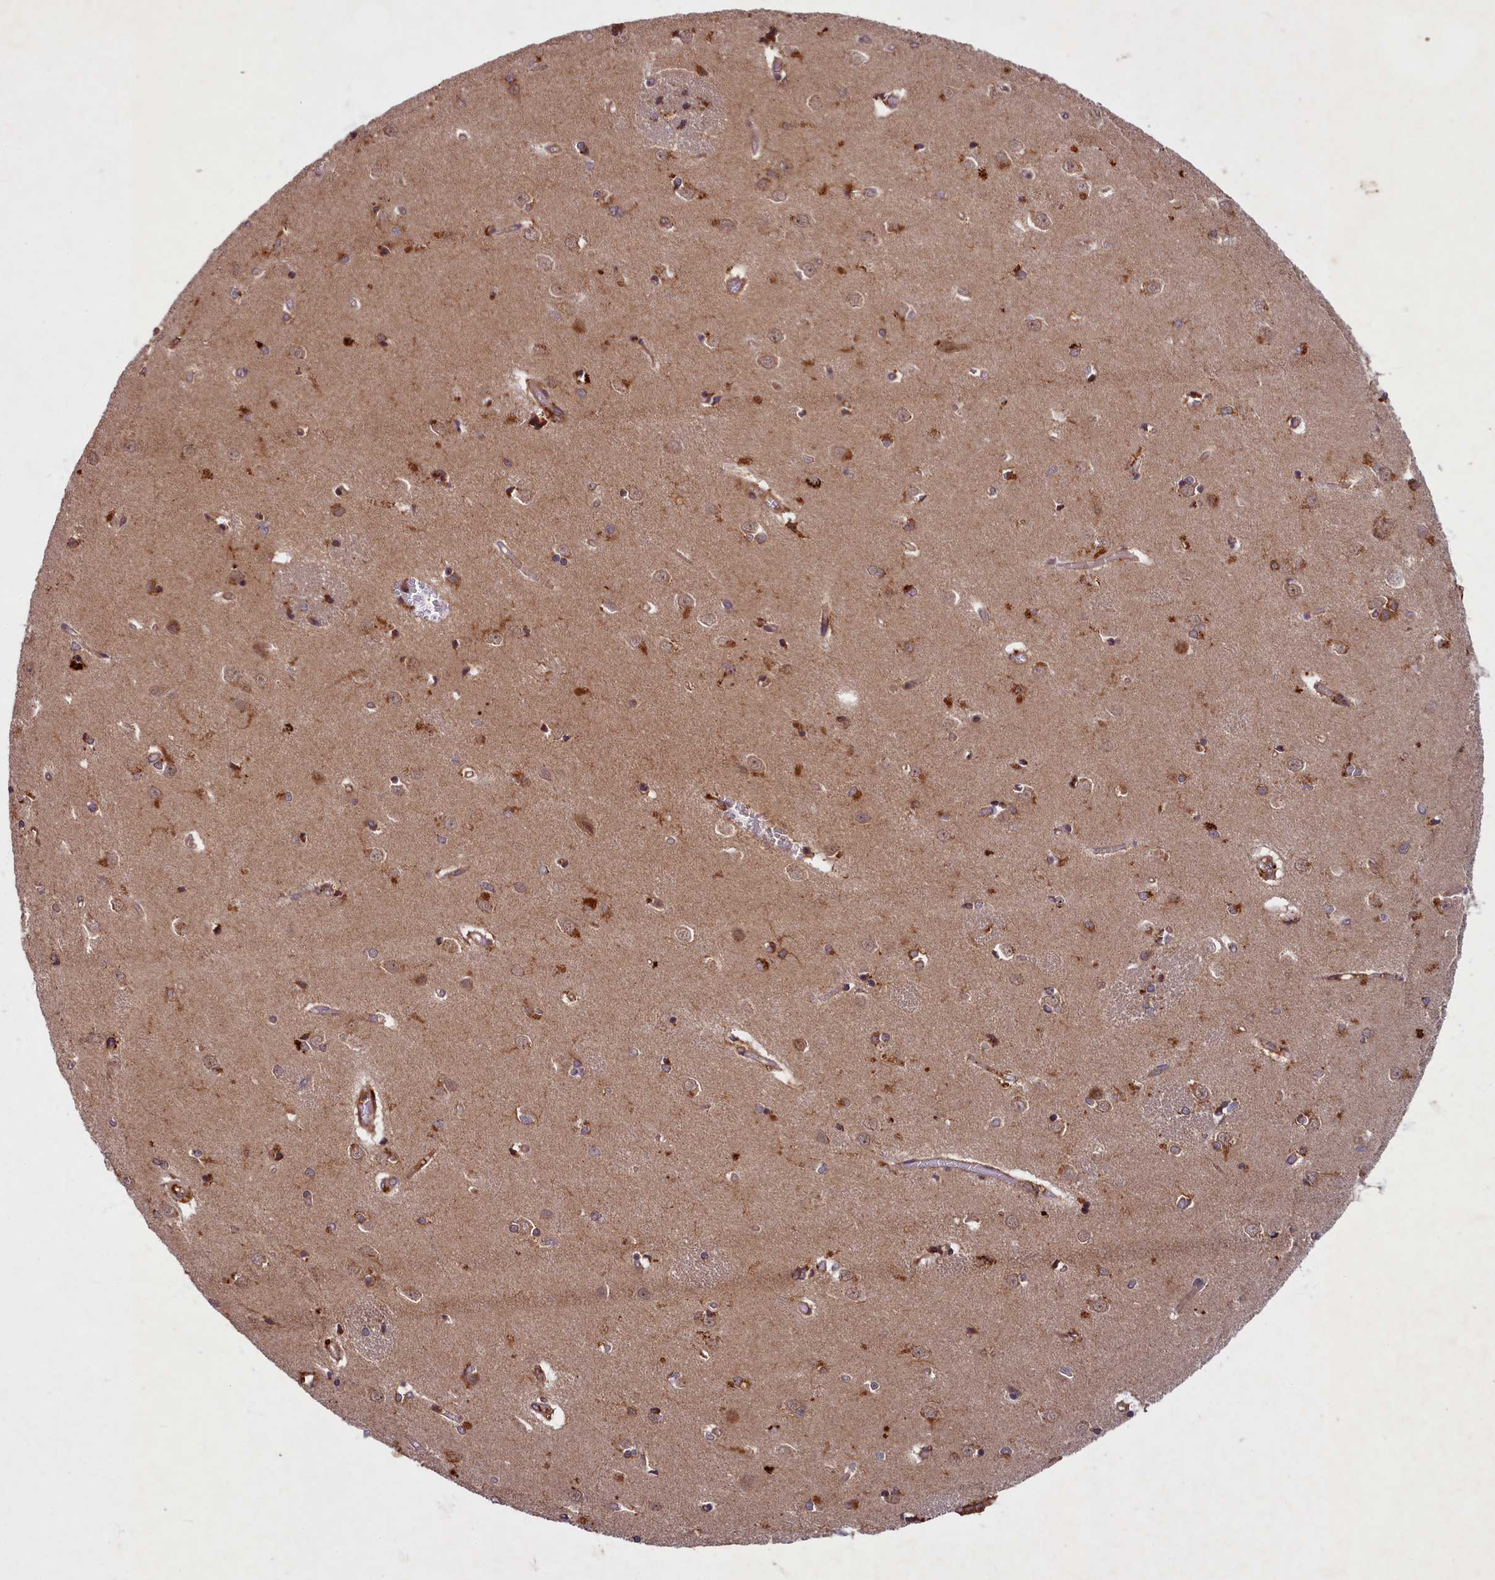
{"staining": {"intensity": "strong", "quantity": "<25%", "location": "cytoplasmic/membranous"}, "tissue": "caudate", "cell_type": "Glial cells", "image_type": "normal", "snomed": [{"axis": "morphology", "description": "Normal tissue, NOS"}, {"axis": "topography", "description": "Lateral ventricle wall"}], "caption": "Immunohistochemical staining of normal caudate exhibits strong cytoplasmic/membranous protein expression in about <25% of glial cells. Immunohistochemistry stains the protein in brown and the nuclei are stained blue.", "gene": "SLC11A2", "patient": {"sex": "male", "age": 37}}